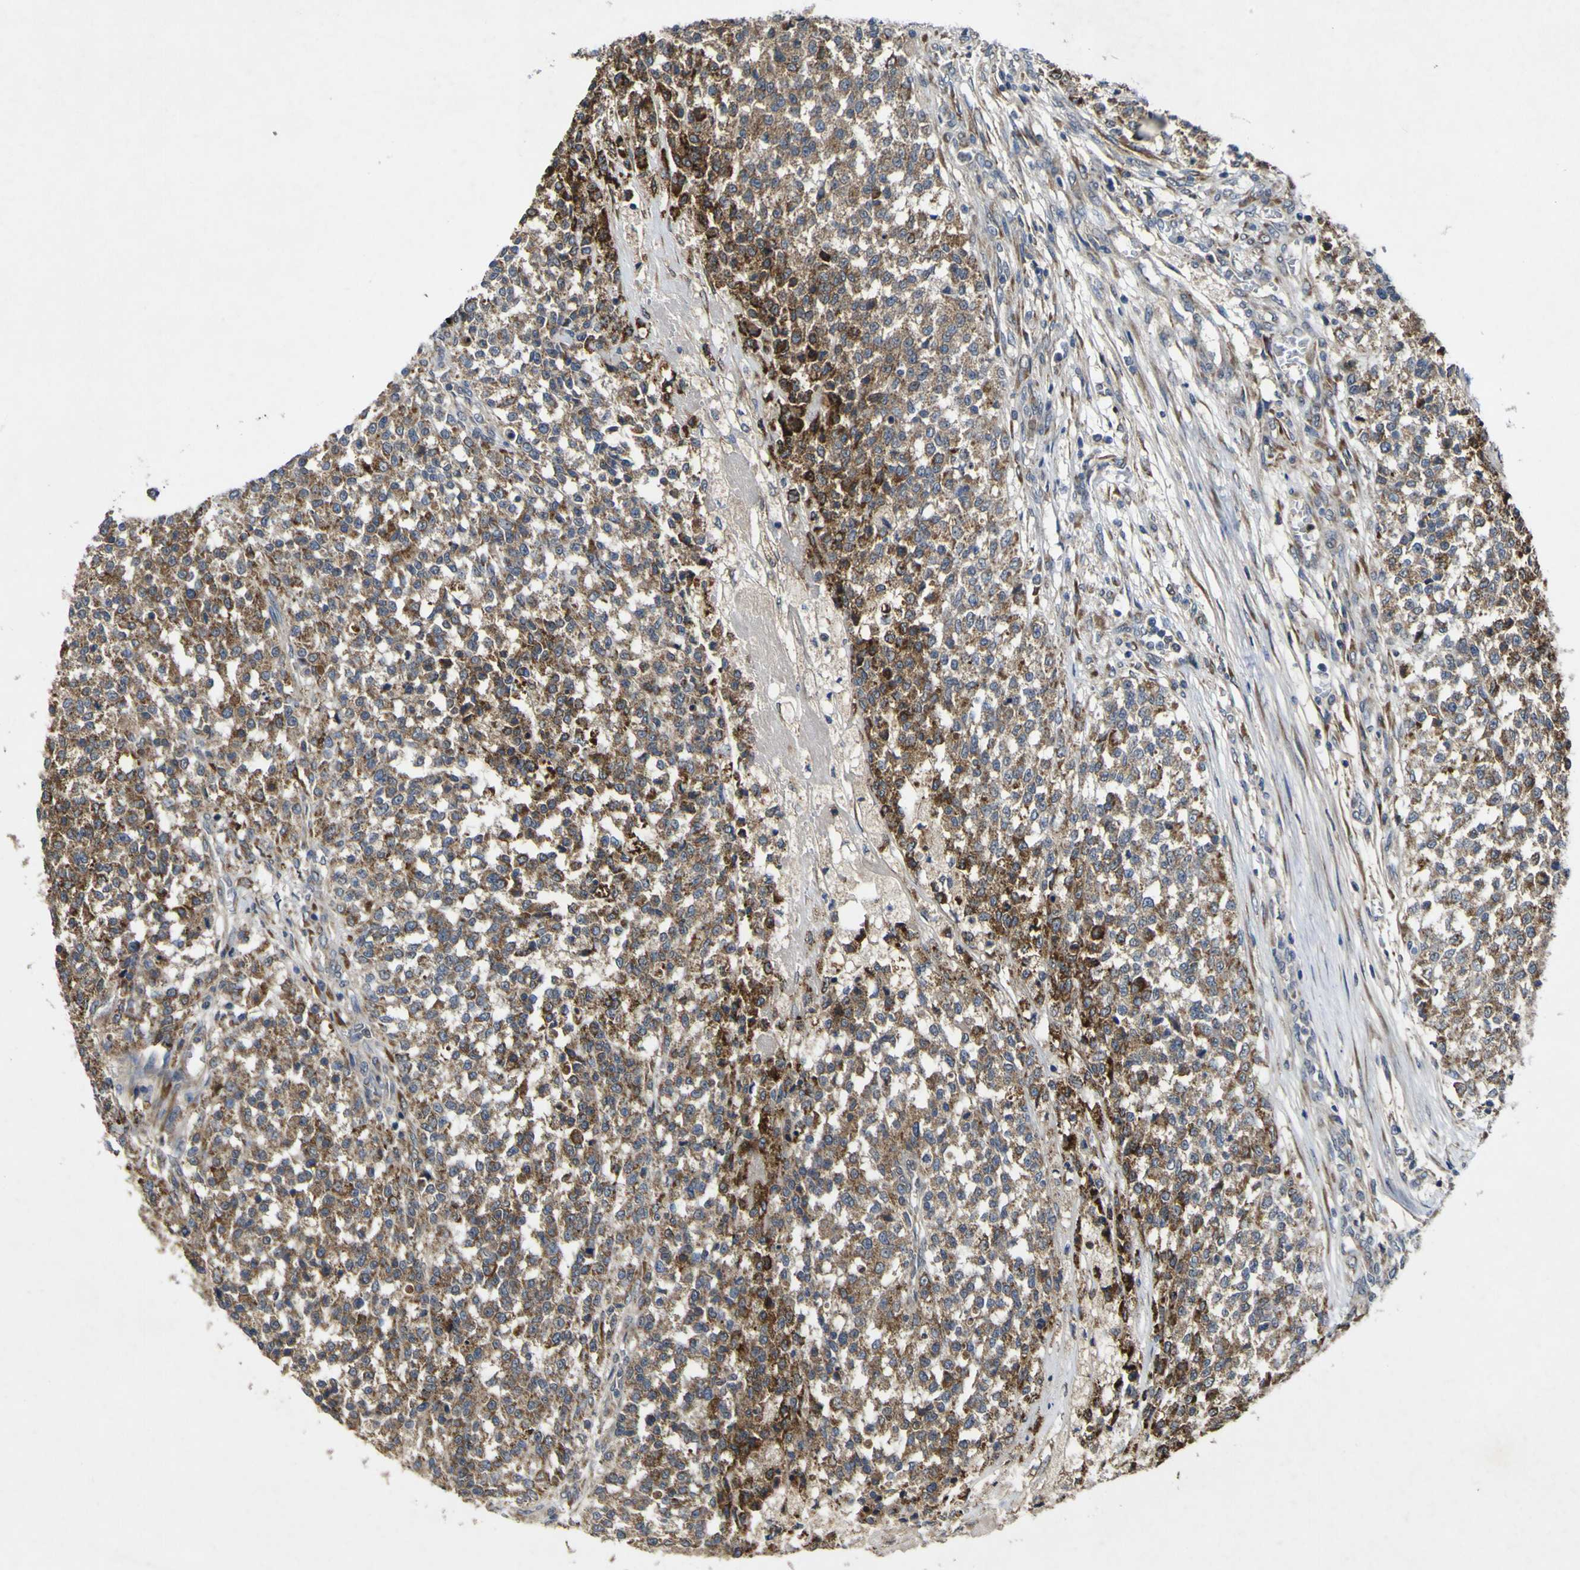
{"staining": {"intensity": "moderate", "quantity": ">75%", "location": "cytoplasmic/membranous"}, "tissue": "testis cancer", "cell_type": "Tumor cells", "image_type": "cancer", "snomed": [{"axis": "morphology", "description": "Seminoma, NOS"}, {"axis": "topography", "description": "Testis"}], "caption": "There is medium levels of moderate cytoplasmic/membranous positivity in tumor cells of testis cancer, as demonstrated by immunohistochemical staining (brown color).", "gene": "IRAK2", "patient": {"sex": "male", "age": 59}}